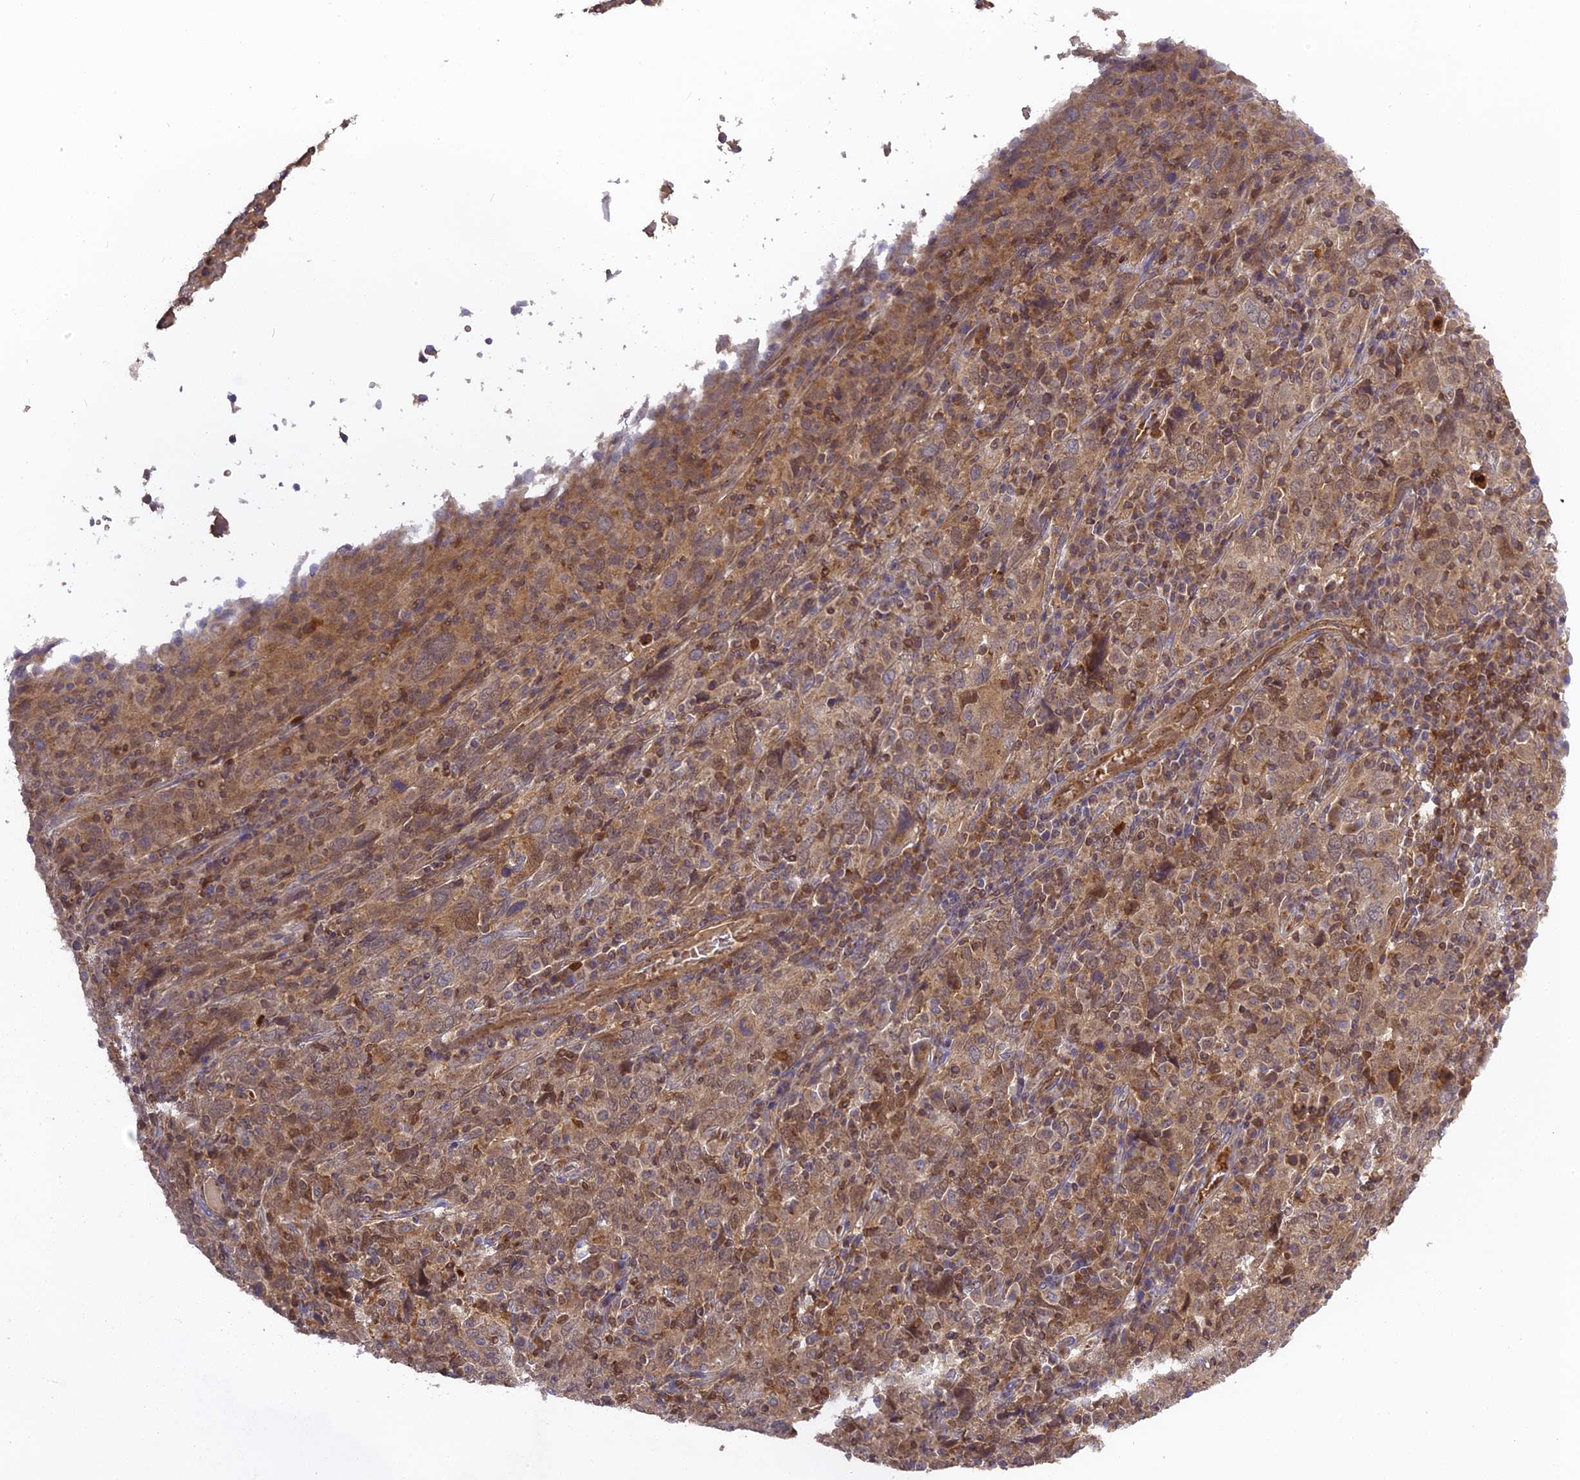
{"staining": {"intensity": "moderate", "quantity": ">75%", "location": "cytoplasmic/membranous"}, "tissue": "cervical cancer", "cell_type": "Tumor cells", "image_type": "cancer", "snomed": [{"axis": "morphology", "description": "Squamous cell carcinoma, NOS"}, {"axis": "topography", "description": "Cervix"}], "caption": "Cervical squamous cell carcinoma was stained to show a protein in brown. There is medium levels of moderate cytoplasmic/membranous positivity in about >75% of tumor cells.", "gene": "RPIA", "patient": {"sex": "female", "age": 46}}